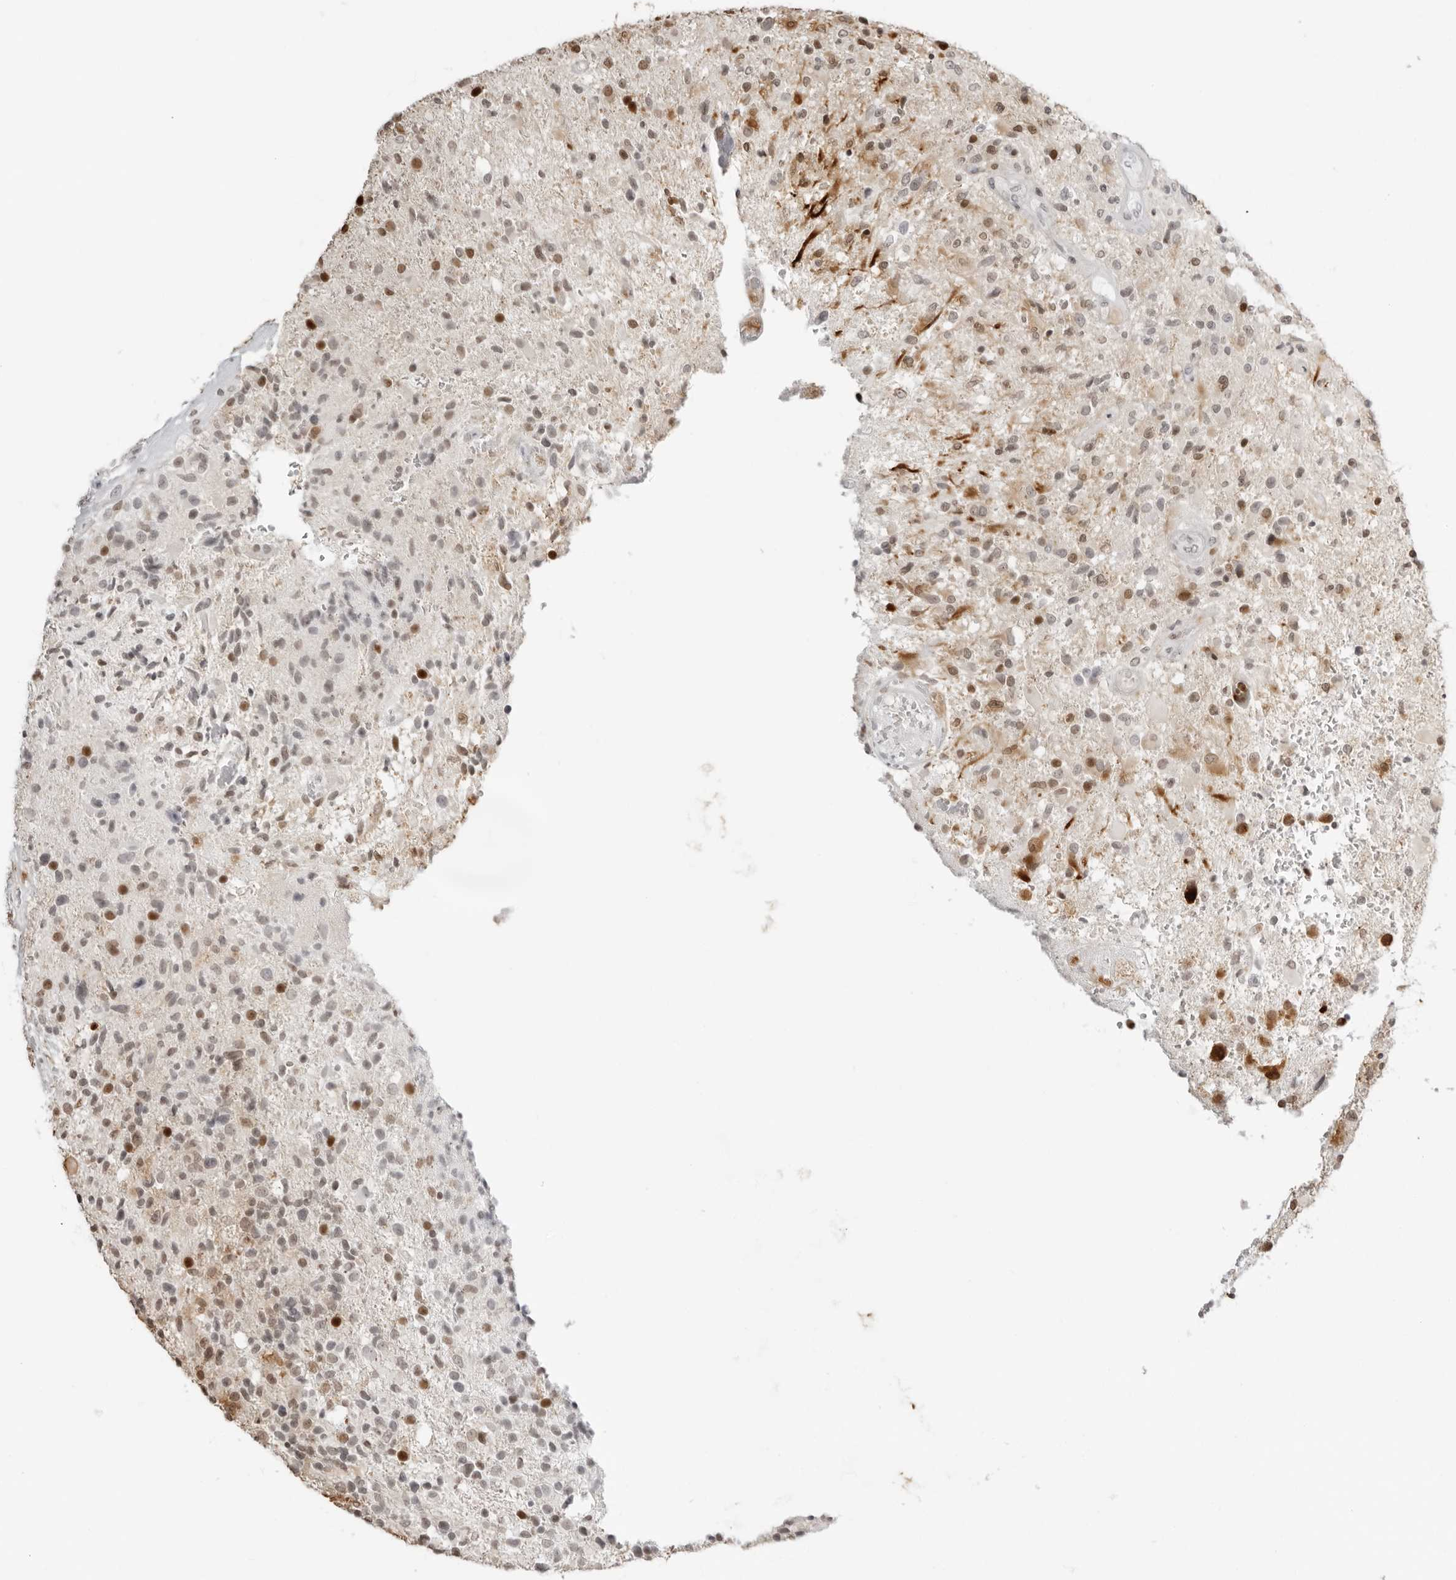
{"staining": {"intensity": "weak", "quantity": "25%-75%", "location": "nuclear"}, "tissue": "glioma", "cell_type": "Tumor cells", "image_type": "cancer", "snomed": [{"axis": "morphology", "description": "Glioma, malignant, High grade"}, {"axis": "topography", "description": "Brain"}], "caption": "Tumor cells demonstrate low levels of weak nuclear positivity in about 25%-75% of cells in glioma. Using DAB (3,3'-diaminobenzidine) (brown) and hematoxylin (blue) stains, captured at high magnification using brightfield microscopy.", "gene": "RNF146", "patient": {"sex": "male", "age": 72}}